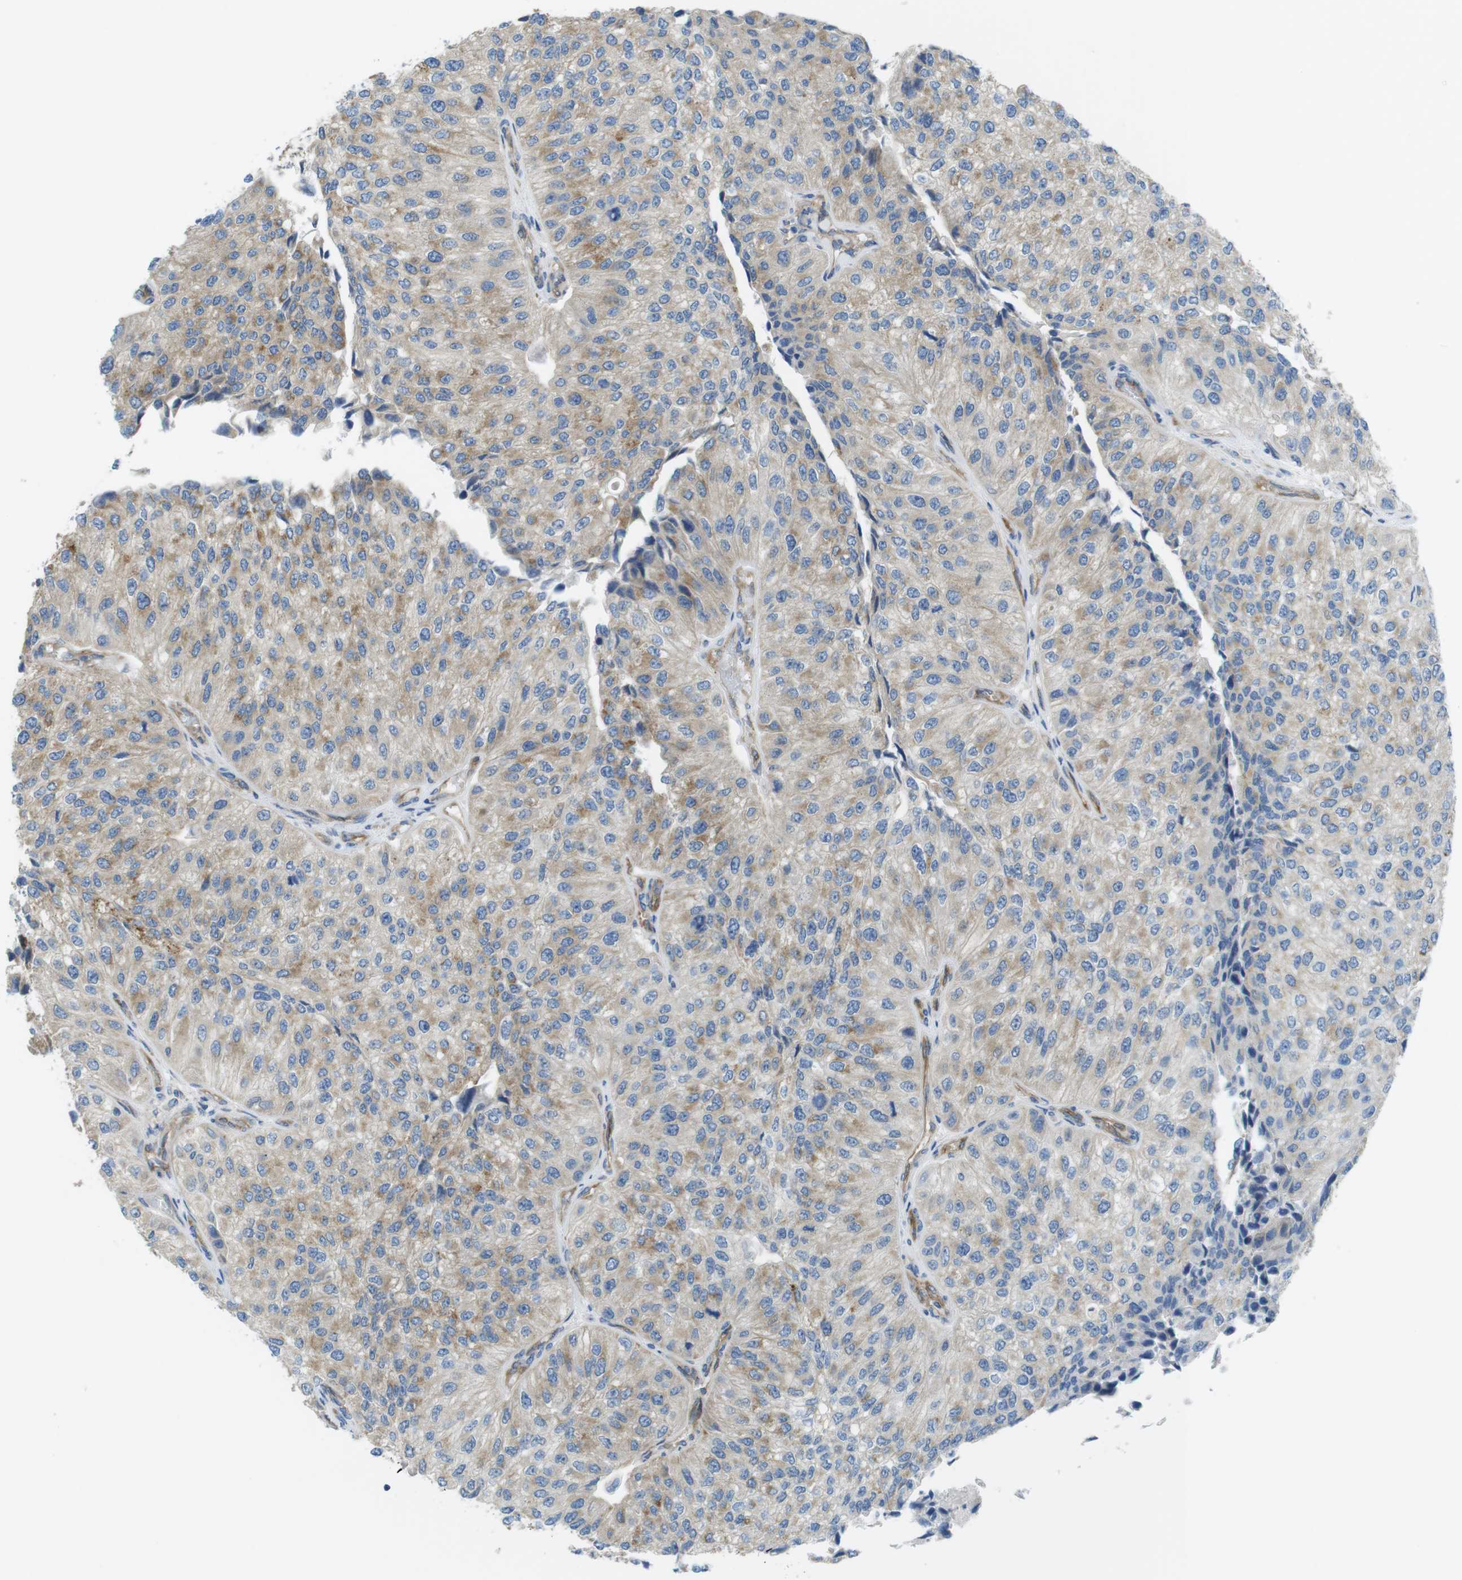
{"staining": {"intensity": "moderate", "quantity": ">75%", "location": "cytoplasmic/membranous"}, "tissue": "urothelial cancer", "cell_type": "Tumor cells", "image_type": "cancer", "snomed": [{"axis": "morphology", "description": "Urothelial carcinoma, High grade"}, {"axis": "topography", "description": "Kidney"}, {"axis": "topography", "description": "Urinary bladder"}], "caption": "A high-resolution photomicrograph shows immunohistochemistry (IHC) staining of urothelial cancer, which shows moderate cytoplasmic/membranous positivity in approximately >75% of tumor cells.", "gene": "TMEM234", "patient": {"sex": "male", "age": 77}}